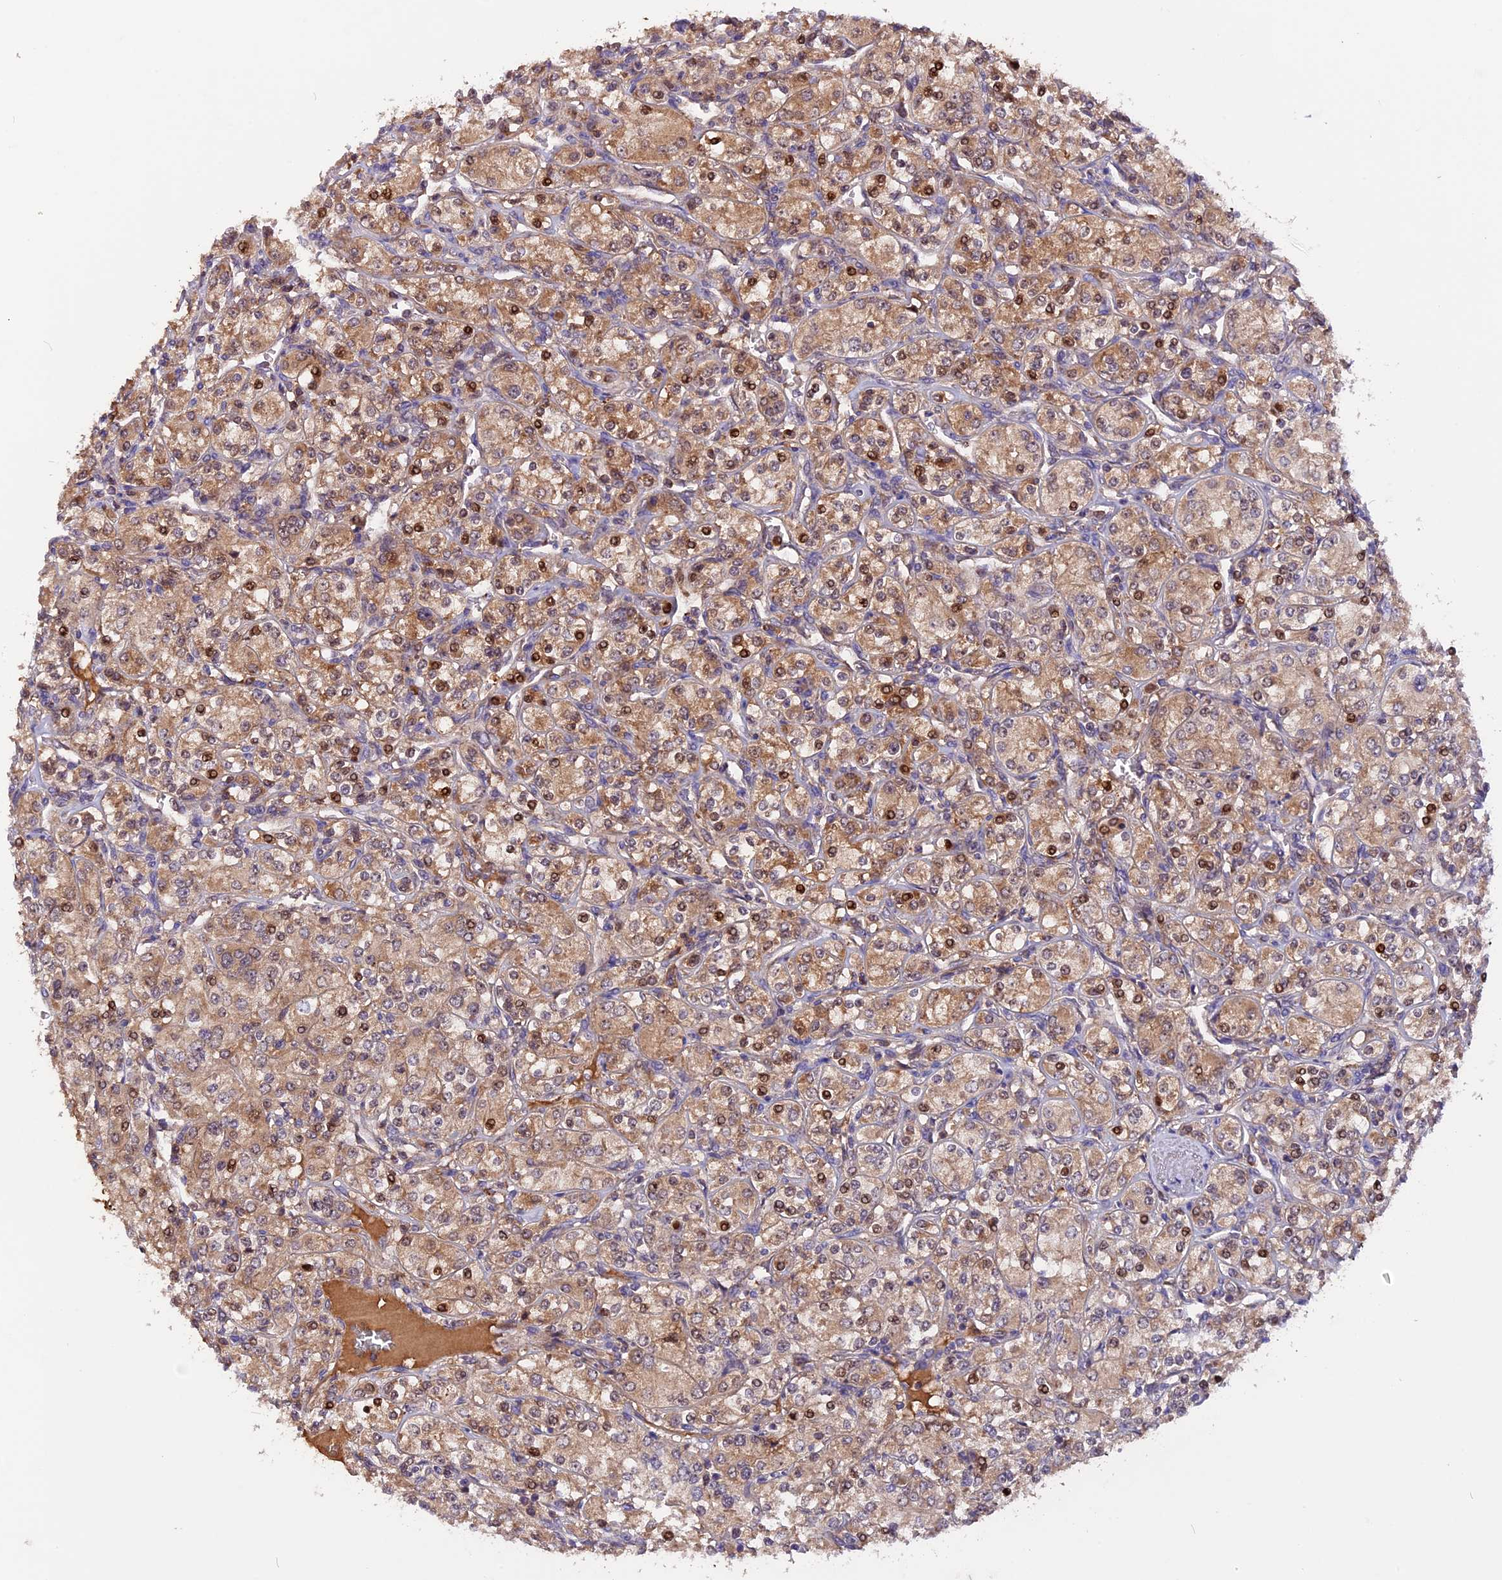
{"staining": {"intensity": "moderate", "quantity": ">75%", "location": "cytoplasmic/membranous,nuclear"}, "tissue": "renal cancer", "cell_type": "Tumor cells", "image_type": "cancer", "snomed": [{"axis": "morphology", "description": "Adenocarcinoma, NOS"}, {"axis": "topography", "description": "Kidney"}], "caption": "Renal adenocarcinoma was stained to show a protein in brown. There is medium levels of moderate cytoplasmic/membranous and nuclear expression in approximately >75% of tumor cells.", "gene": "MARK4", "patient": {"sex": "male", "age": 77}}